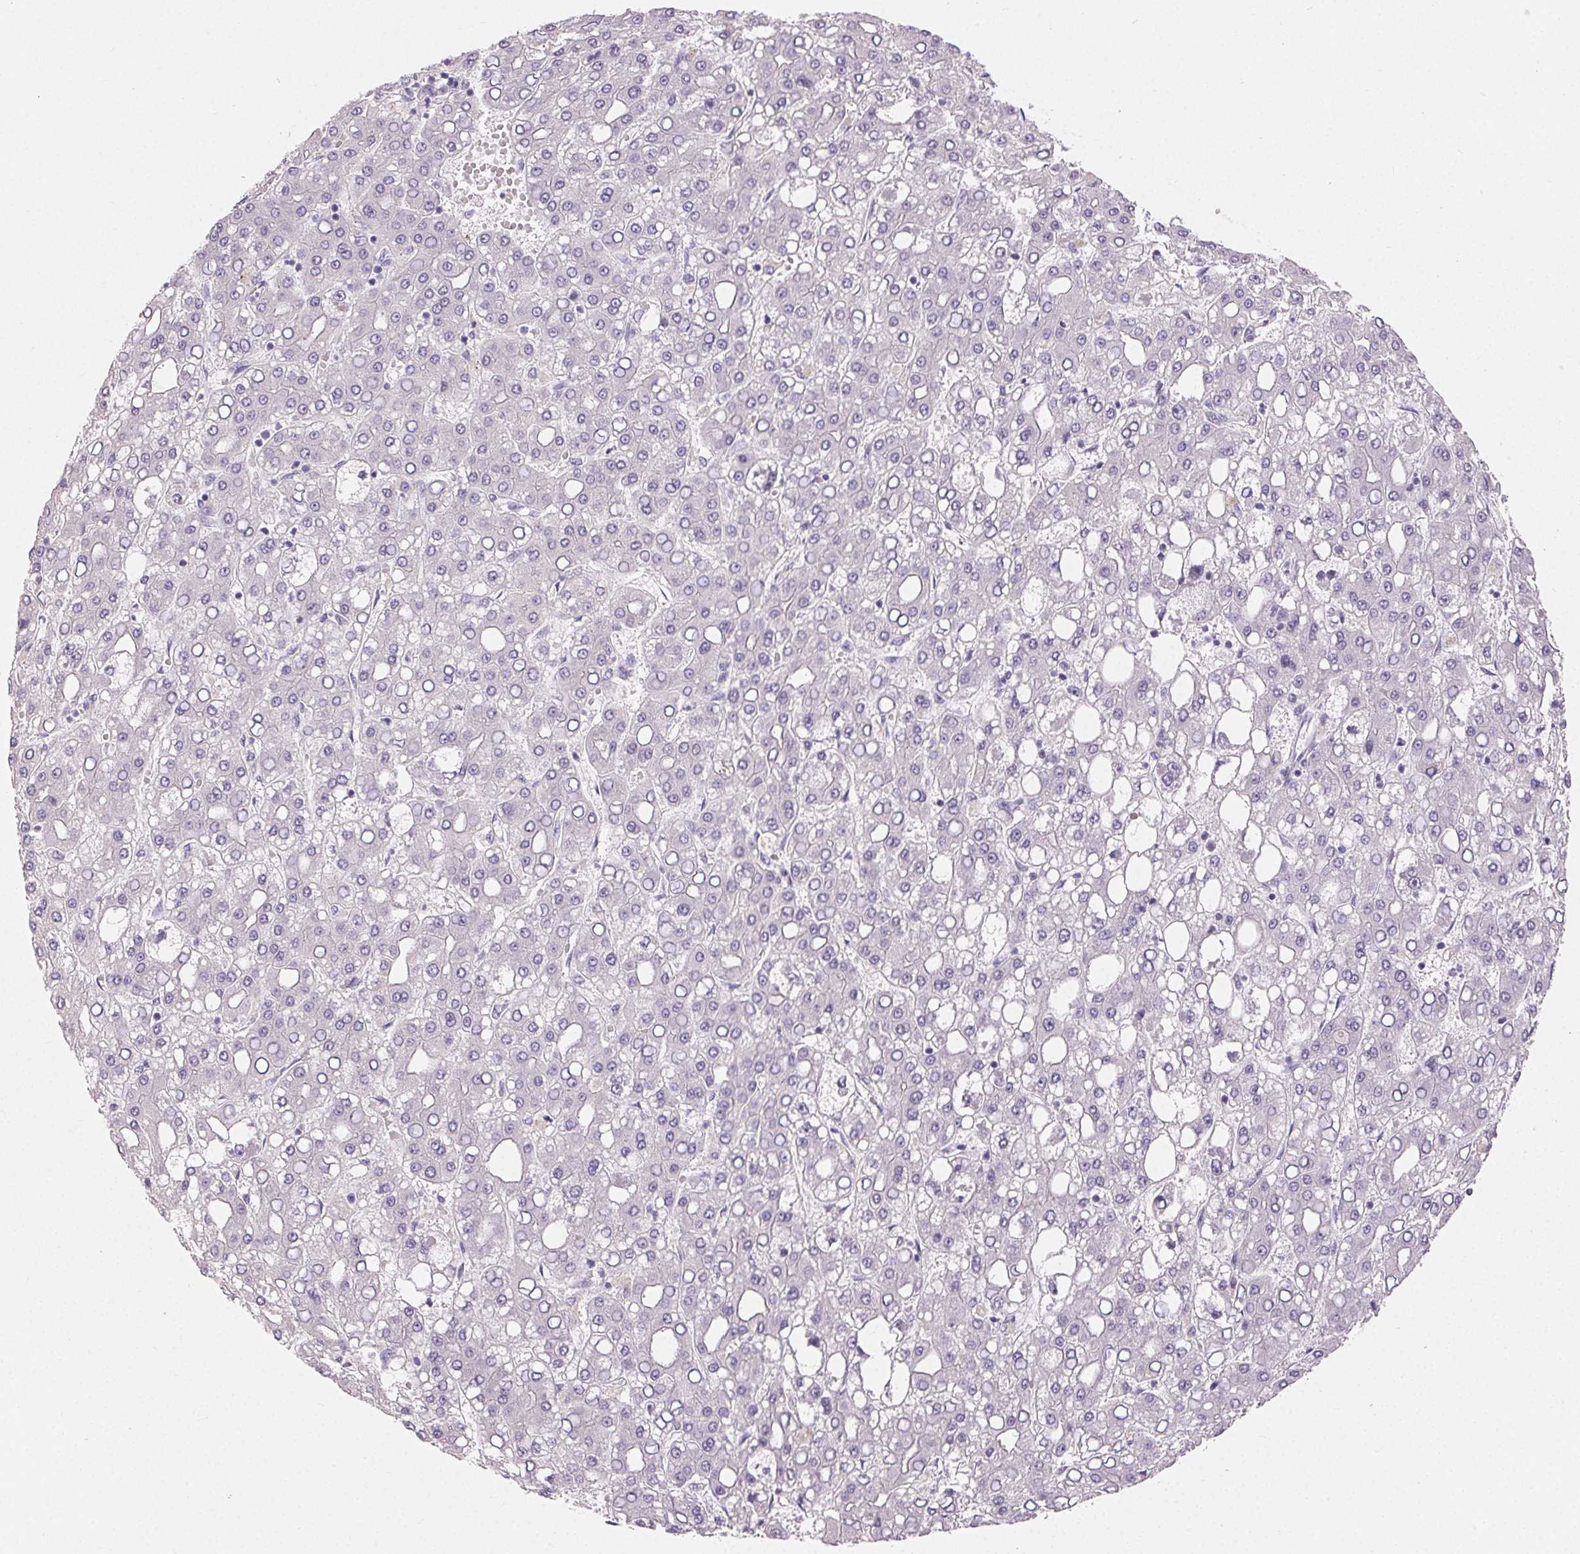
{"staining": {"intensity": "negative", "quantity": "none", "location": "none"}, "tissue": "liver cancer", "cell_type": "Tumor cells", "image_type": "cancer", "snomed": [{"axis": "morphology", "description": "Carcinoma, Hepatocellular, NOS"}, {"axis": "topography", "description": "Liver"}], "caption": "Tumor cells show no significant positivity in hepatocellular carcinoma (liver).", "gene": "SFTPD", "patient": {"sex": "male", "age": 65}}